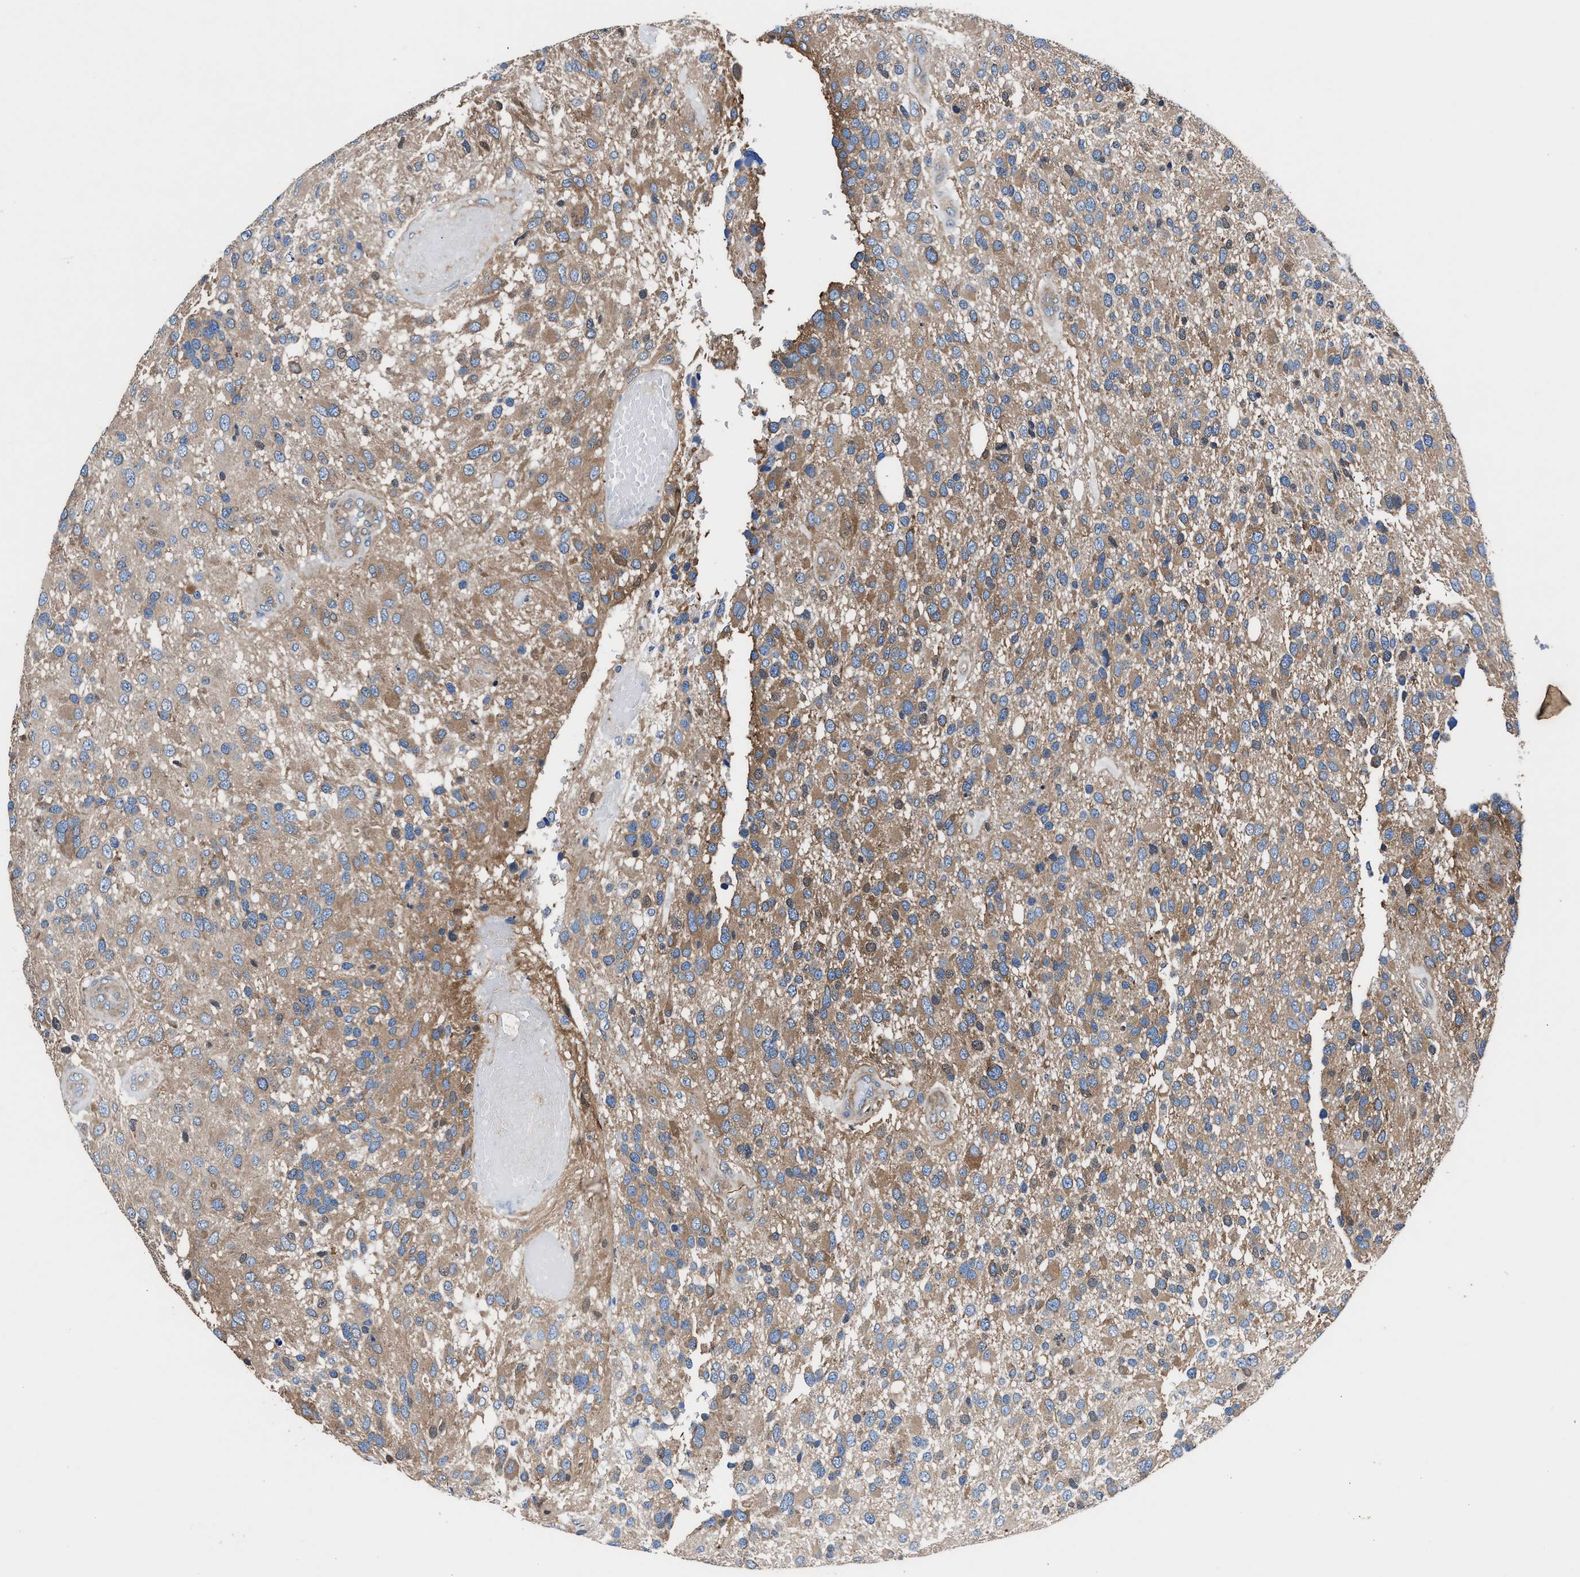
{"staining": {"intensity": "moderate", "quantity": "25%-75%", "location": "cytoplasmic/membranous"}, "tissue": "glioma", "cell_type": "Tumor cells", "image_type": "cancer", "snomed": [{"axis": "morphology", "description": "Glioma, malignant, High grade"}, {"axis": "topography", "description": "Brain"}], "caption": "The immunohistochemical stain shows moderate cytoplasmic/membranous expression in tumor cells of glioma tissue.", "gene": "SH3GL1", "patient": {"sex": "female", "age": 58}}